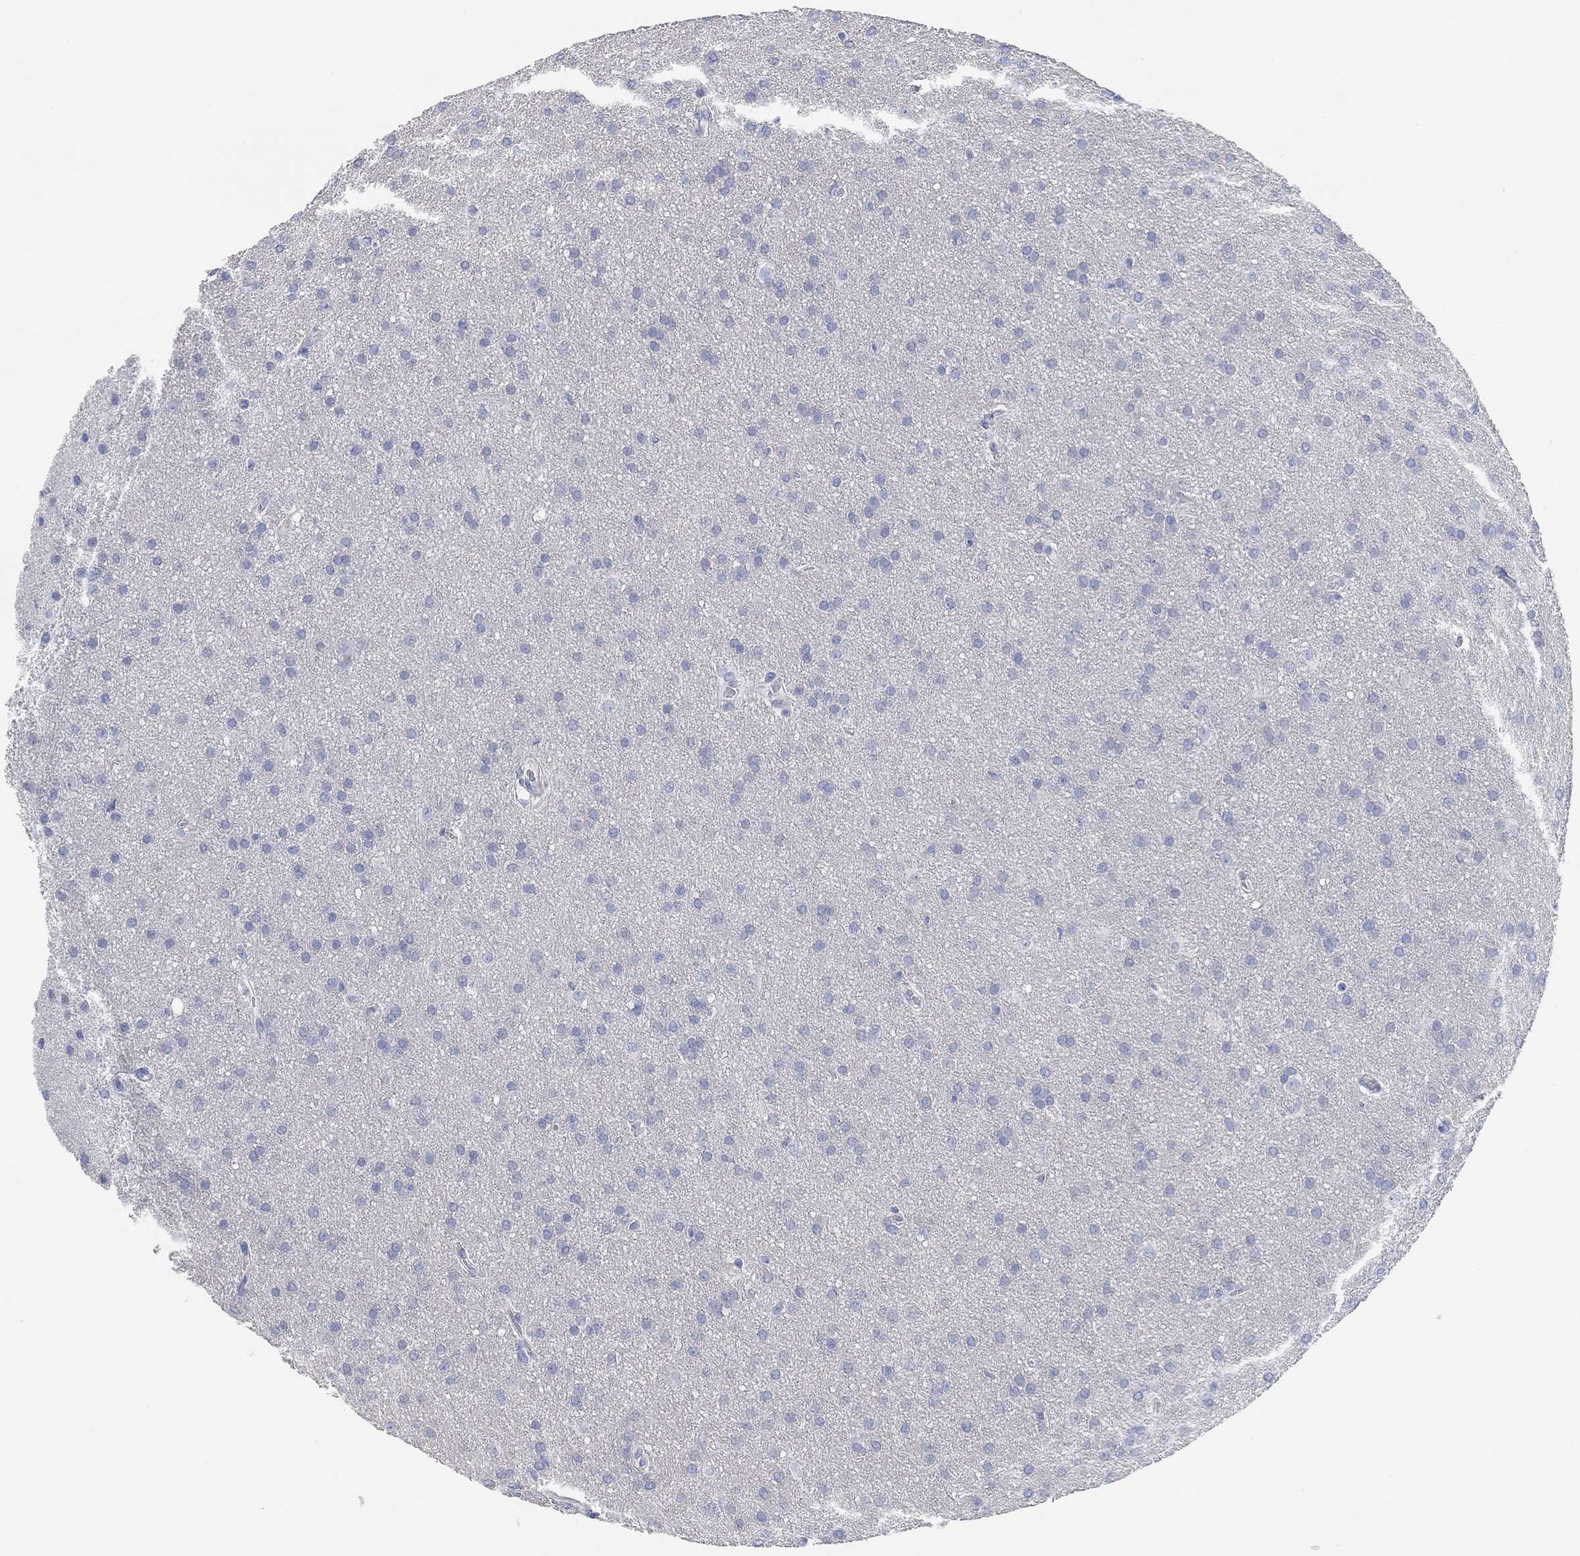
{"staining": {"intensity": "negative", "quantity": "none", "location": "none"}, "tissue": "glioma", "cell_type": "Tumor cells", "image_type": "cancer", "snomed": [{"axis": "morphology", "description": "Glioma, malignant, Low grade"}, {"axis": "topography", "description": "Brain"}], "caption": "An immunohistochemistry (IHC) photomicrograph of malignant glioma (low-grade) is shown. There is no staining in tumor cells of malignant glioma (low-grade).", "gene": "NLRP14", "patient": {"sex": "female", "age": 32}}